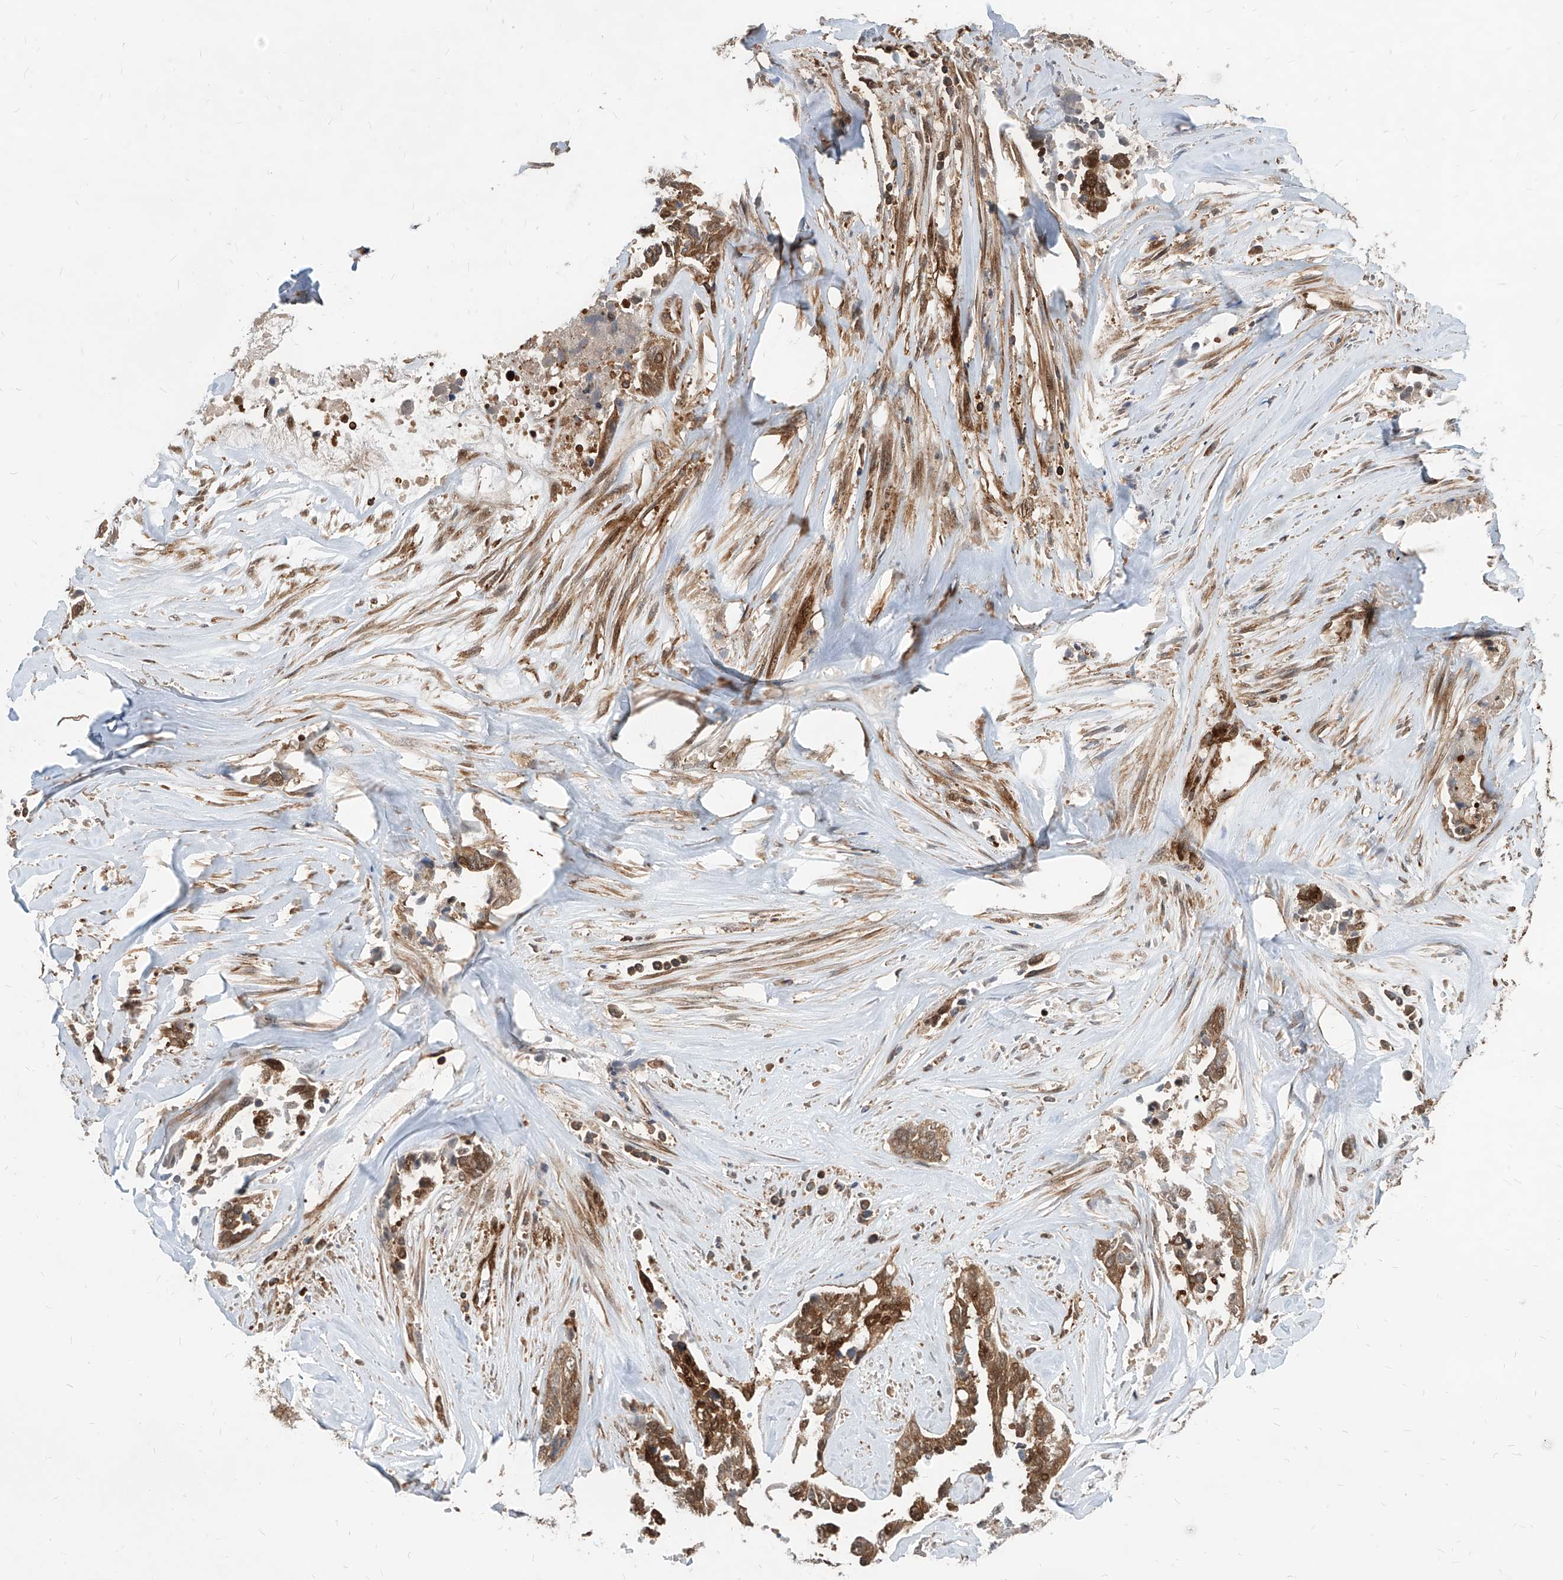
{"staining": {"intensity": "strong", "quantity": ">75%", "location": "cytoplasmic/membranous,nuclear"}, "tissue": "ovarian cancer", "cell_type": "Tumor cells", "image_type": "cancer", "snomed": [{"axis": "morphology", "description": "Cystadenocarcinoma, serous, NOS"}, {"axis": "topography", "description": "Ovary"}], "caption": "A brown stain highlights strong cytoplasmic/membranous and nuclear positivity of a protein in human ovarian serous cystadenocarcinoma tumor cells.", "gene": "MAGED2", "patient": {"sex": "female", "age": 44}}